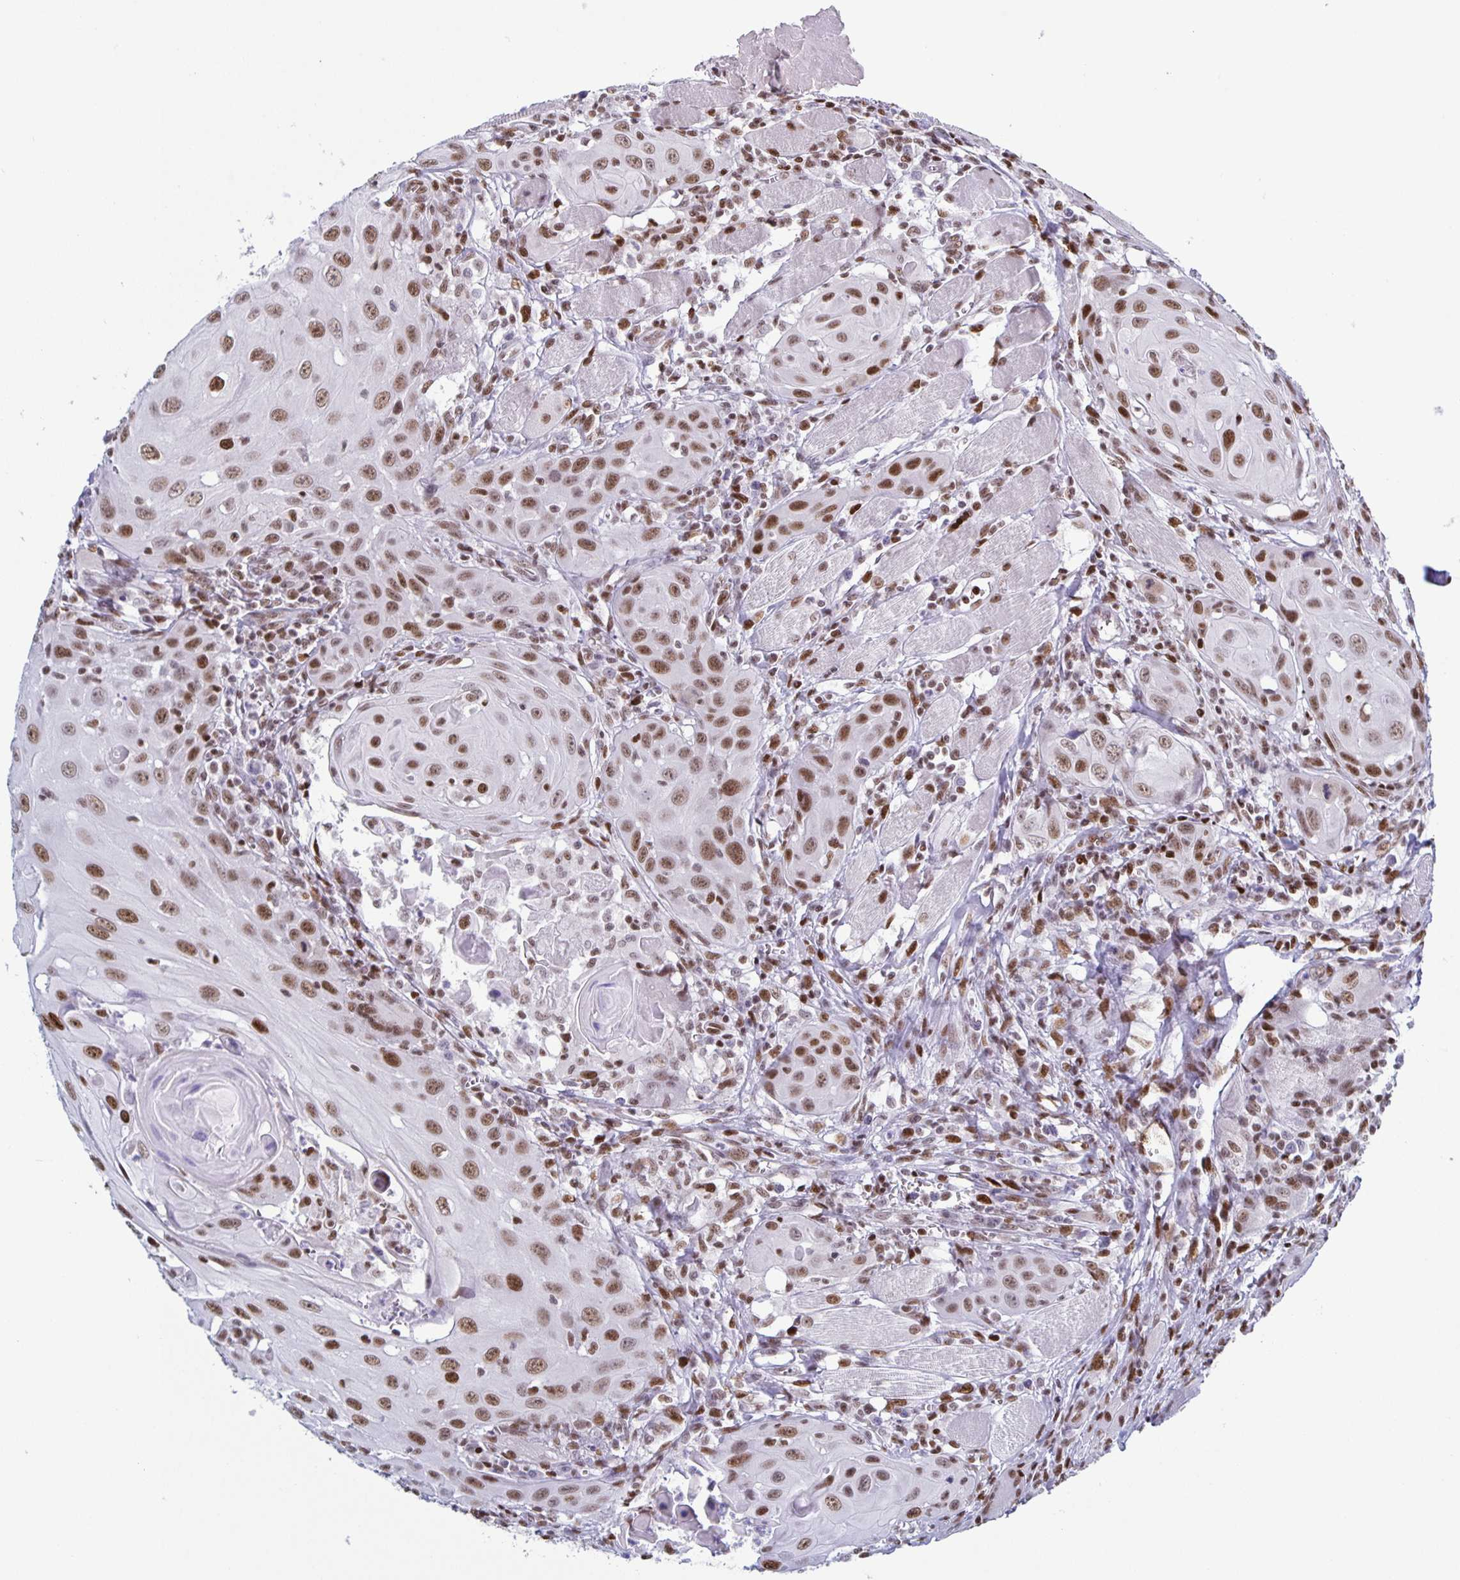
{"staining": {"intensity": "moderate", "quantity": ">75%", "location": "nuclear"}, "tissue": "head and neck cancer", "cell_type": "Tumor cells", "image_type": "cancer", "snomed": [{"axis": "morphology", "description": "Squamous cell carcinoma, NOS"}, {"axis": "topography", "description": "Head-Neck"}], "caption": "Immunohistochemistry (IHC) (DAB) staining of human head and neck cancer displays moderate nuclear protein staining in about >75% of tumor cells.", "gene": "JUND", "patient": {"sex": "female", "age": 80}}